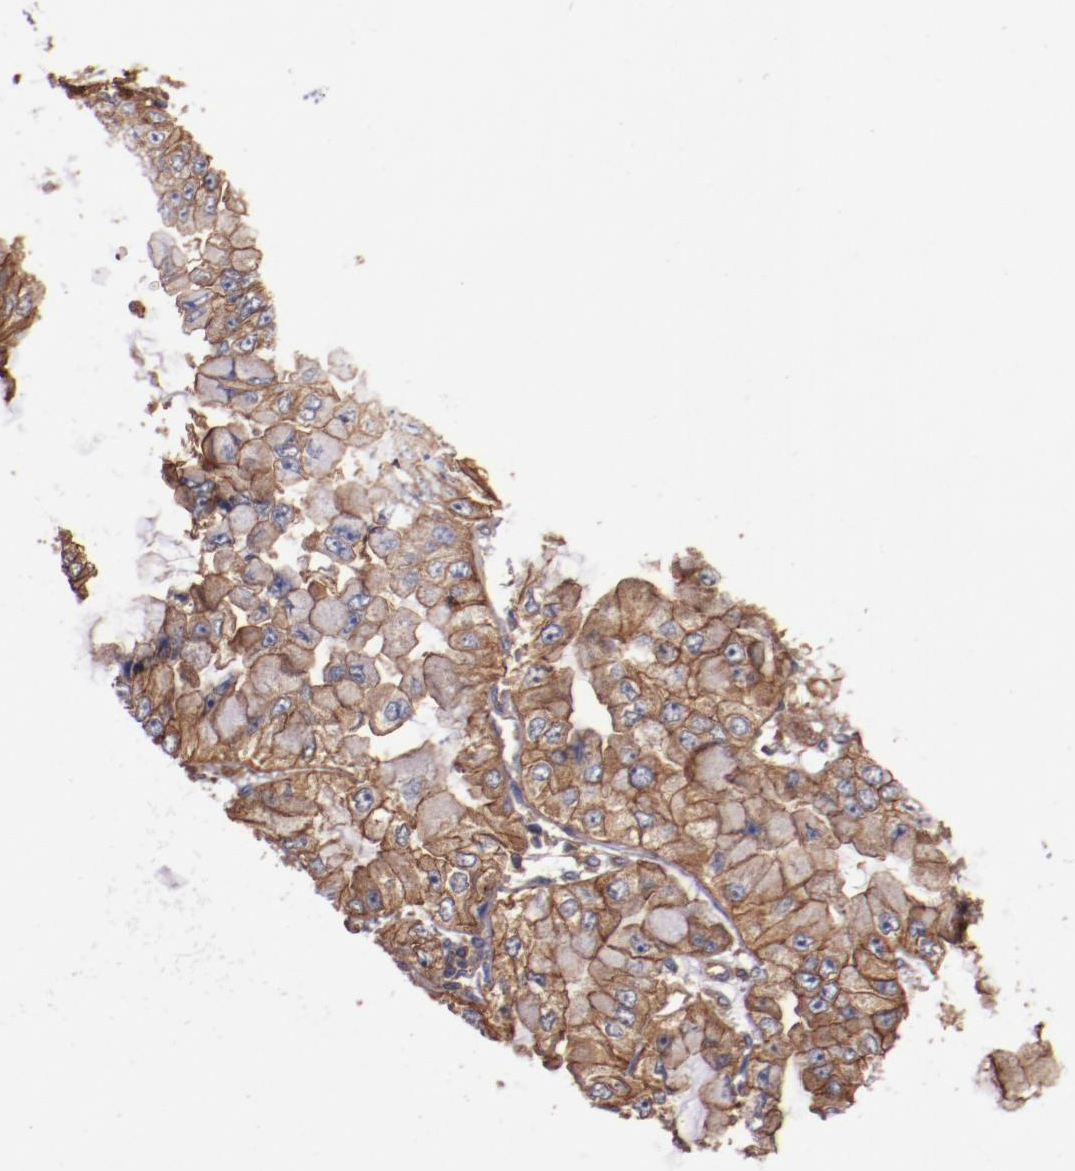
{"staining": {"intensity": "strong", "quantity": ">75%", "location": "cytoplasmic/membranous"}, "tissue": "liver cancer", "cell_type": "Tumor cells", "image_type": "cancer", "snomed": [{"axis": "morphology", "description": "Cholangiocarcinoma"}, {"axis": "topography", "description": "Liver"}], "caption": "Strong cytoplasmic/membranous staining is appreciated in approximately >75% of tumor cells in cholangiocarcinoma (liver).", "gene": "TMOD3", "patient": {"sex": "female", "age": 79}}